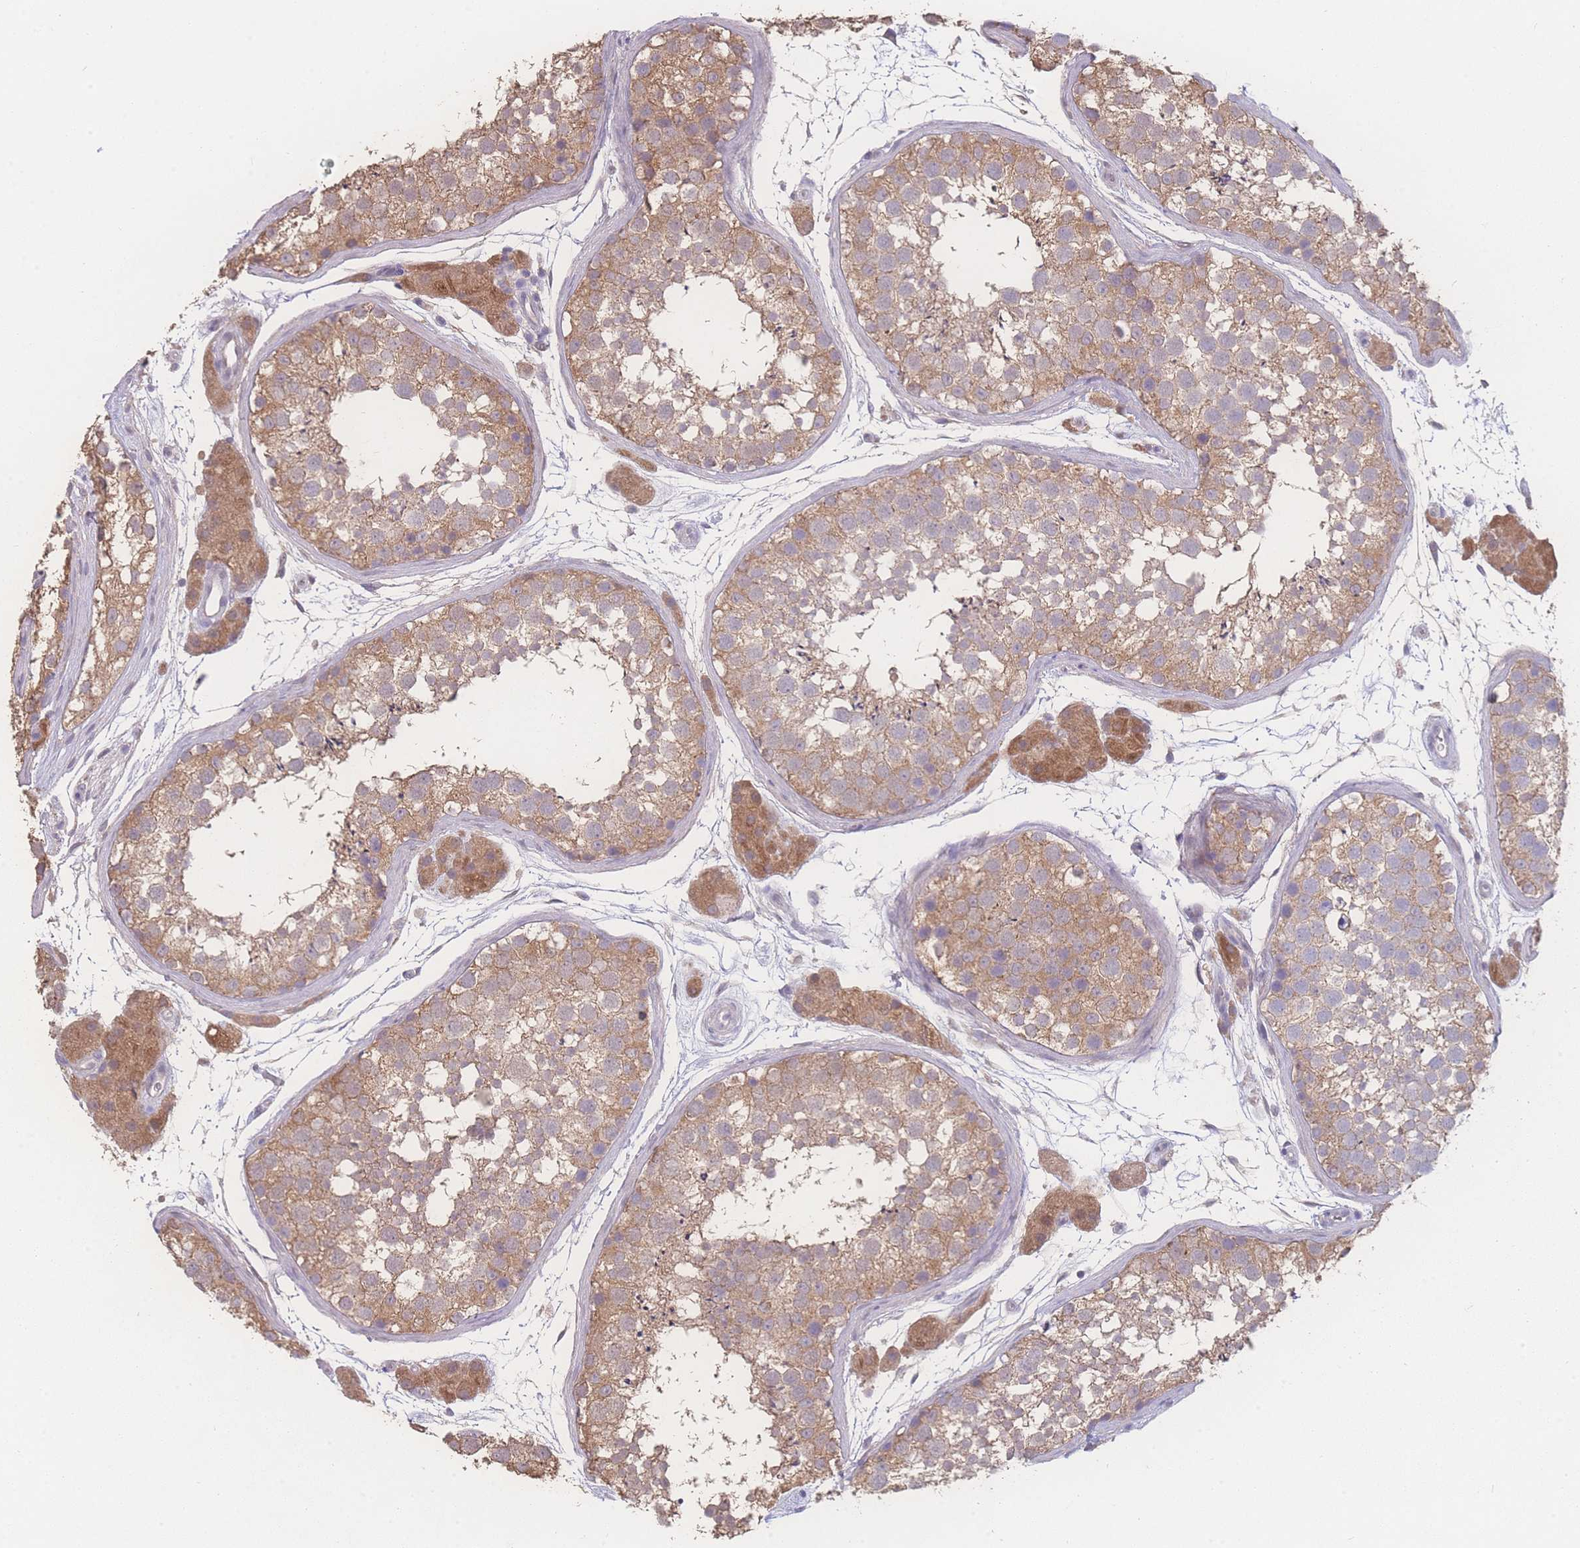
{"staining": {"intensity": "moderate", "quantity": ">75%", "location": "cytoplasmic/membranous"}, "tissue": "testis", "cell_type": "Cells in seminiferous ducts", "image_type": "normal", "snomed": [{"axis": "morphology", "description": "Normal tissue, NOS"}, {"axis": "topography", "description": "Testis"}], "caption": "Testis stained for a protein (brown) exhibits moderate cytoplasmic/membranous positive positivity in approximately >75% of cells in seminiferous ducts.", "gene": "GIPR", "patient": {"sex": "male", "age": 41}}